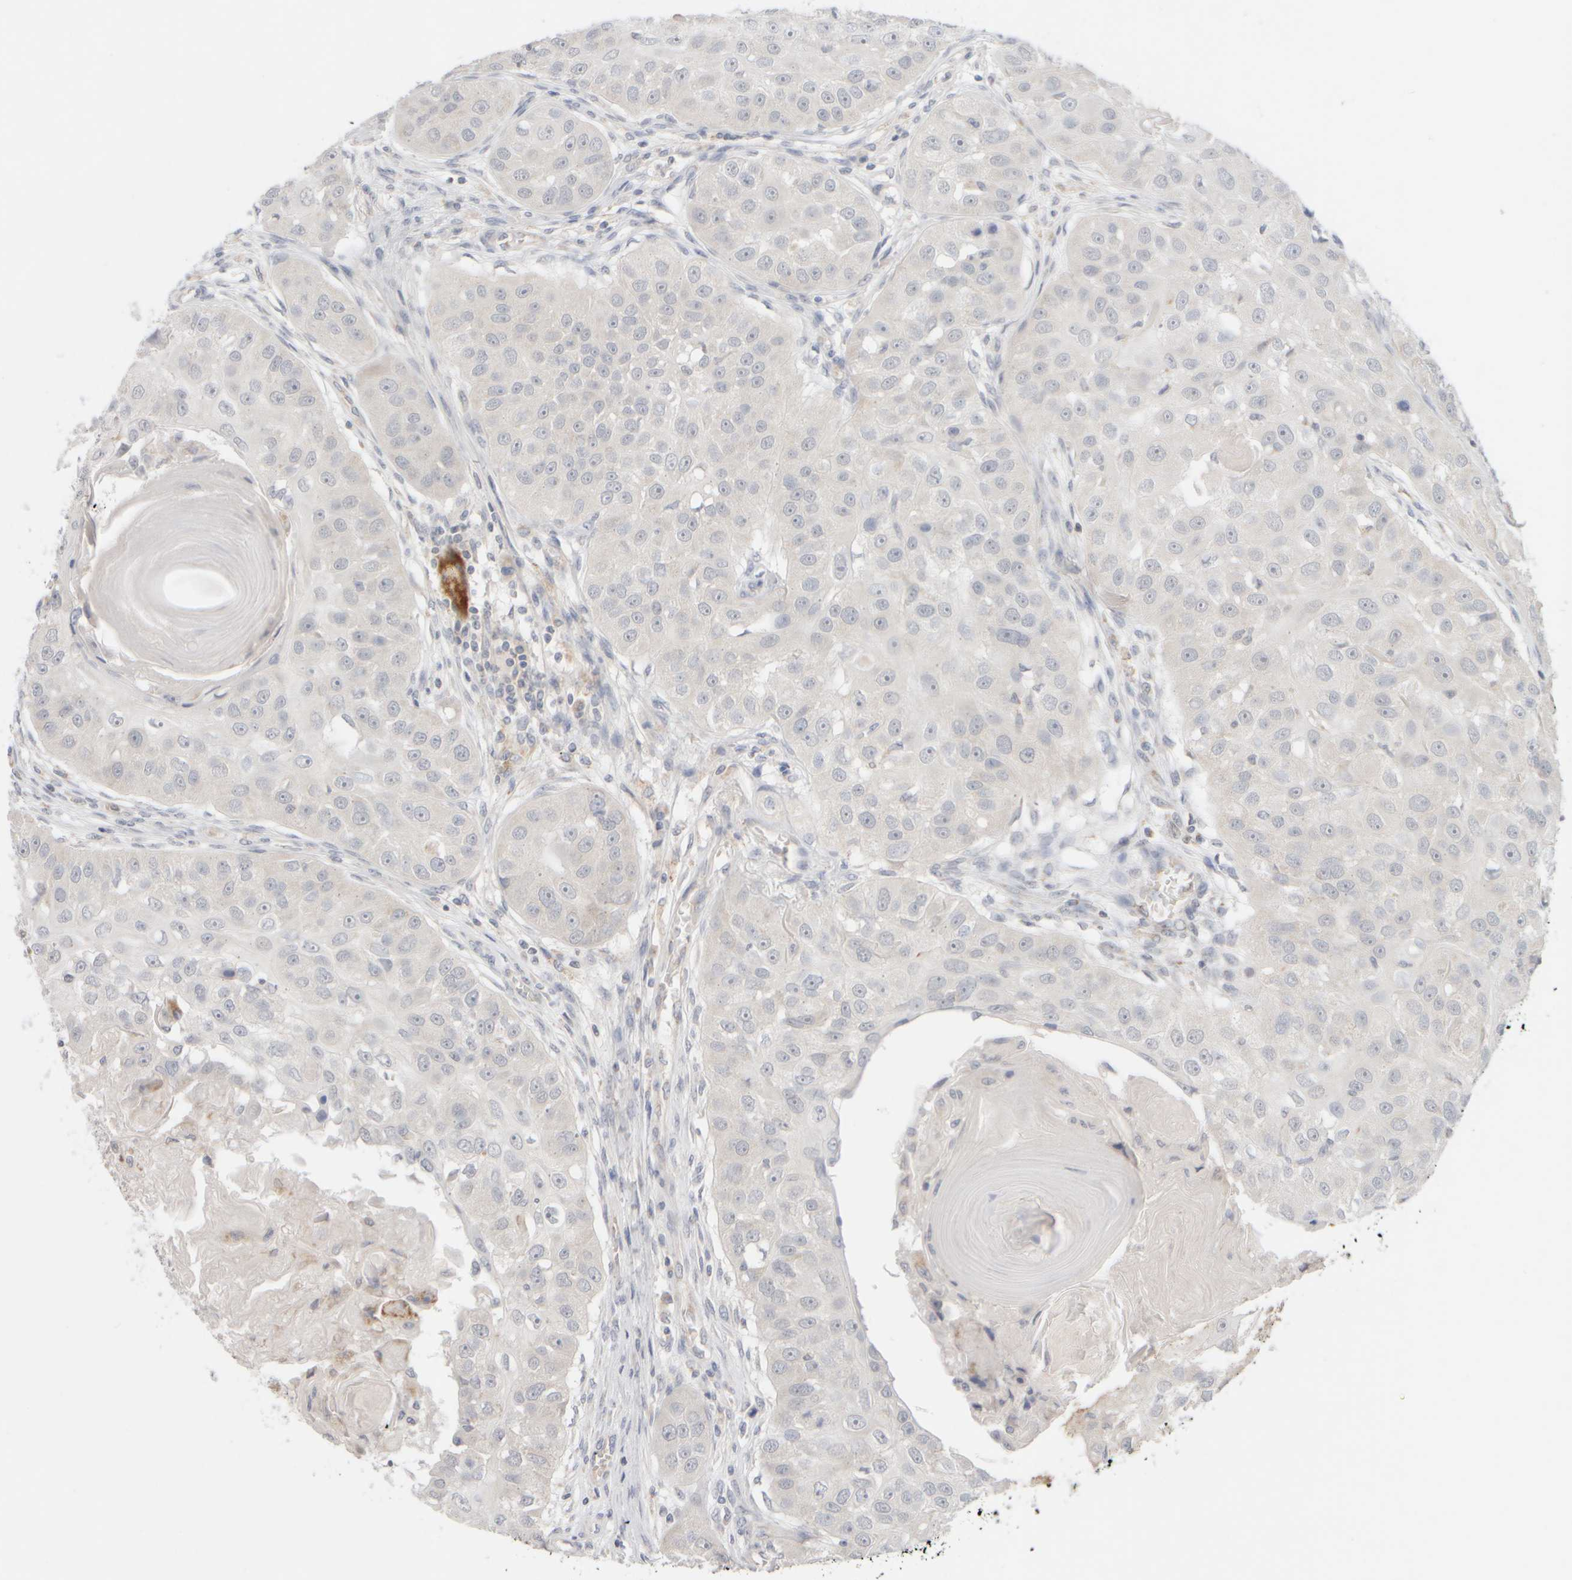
{"staining": {"intensity": "negative", "quantity": "none", "location": "none"}, "tissue": "head and neck cancer", "cell_type": "Tumor cells", "image_type": "cancer", "snomed": [{"axis": "morphology", "description": "Normal tissue, NOS"}, {"axis": "morphology", "description": "Squamous cell carcinoma, NOS"}, {"axis": "topography", "description": "Skeletal muscle"}, {"axis": "topography", "description": "Head-Neck"}], "caption": "Immunohistochemistry (IHC) of squamous cell carcinoma (head and neck) displays no staining in tumor cells.", "gene": "ZNF112", "patient": {"sex": "male", "age": 51}}